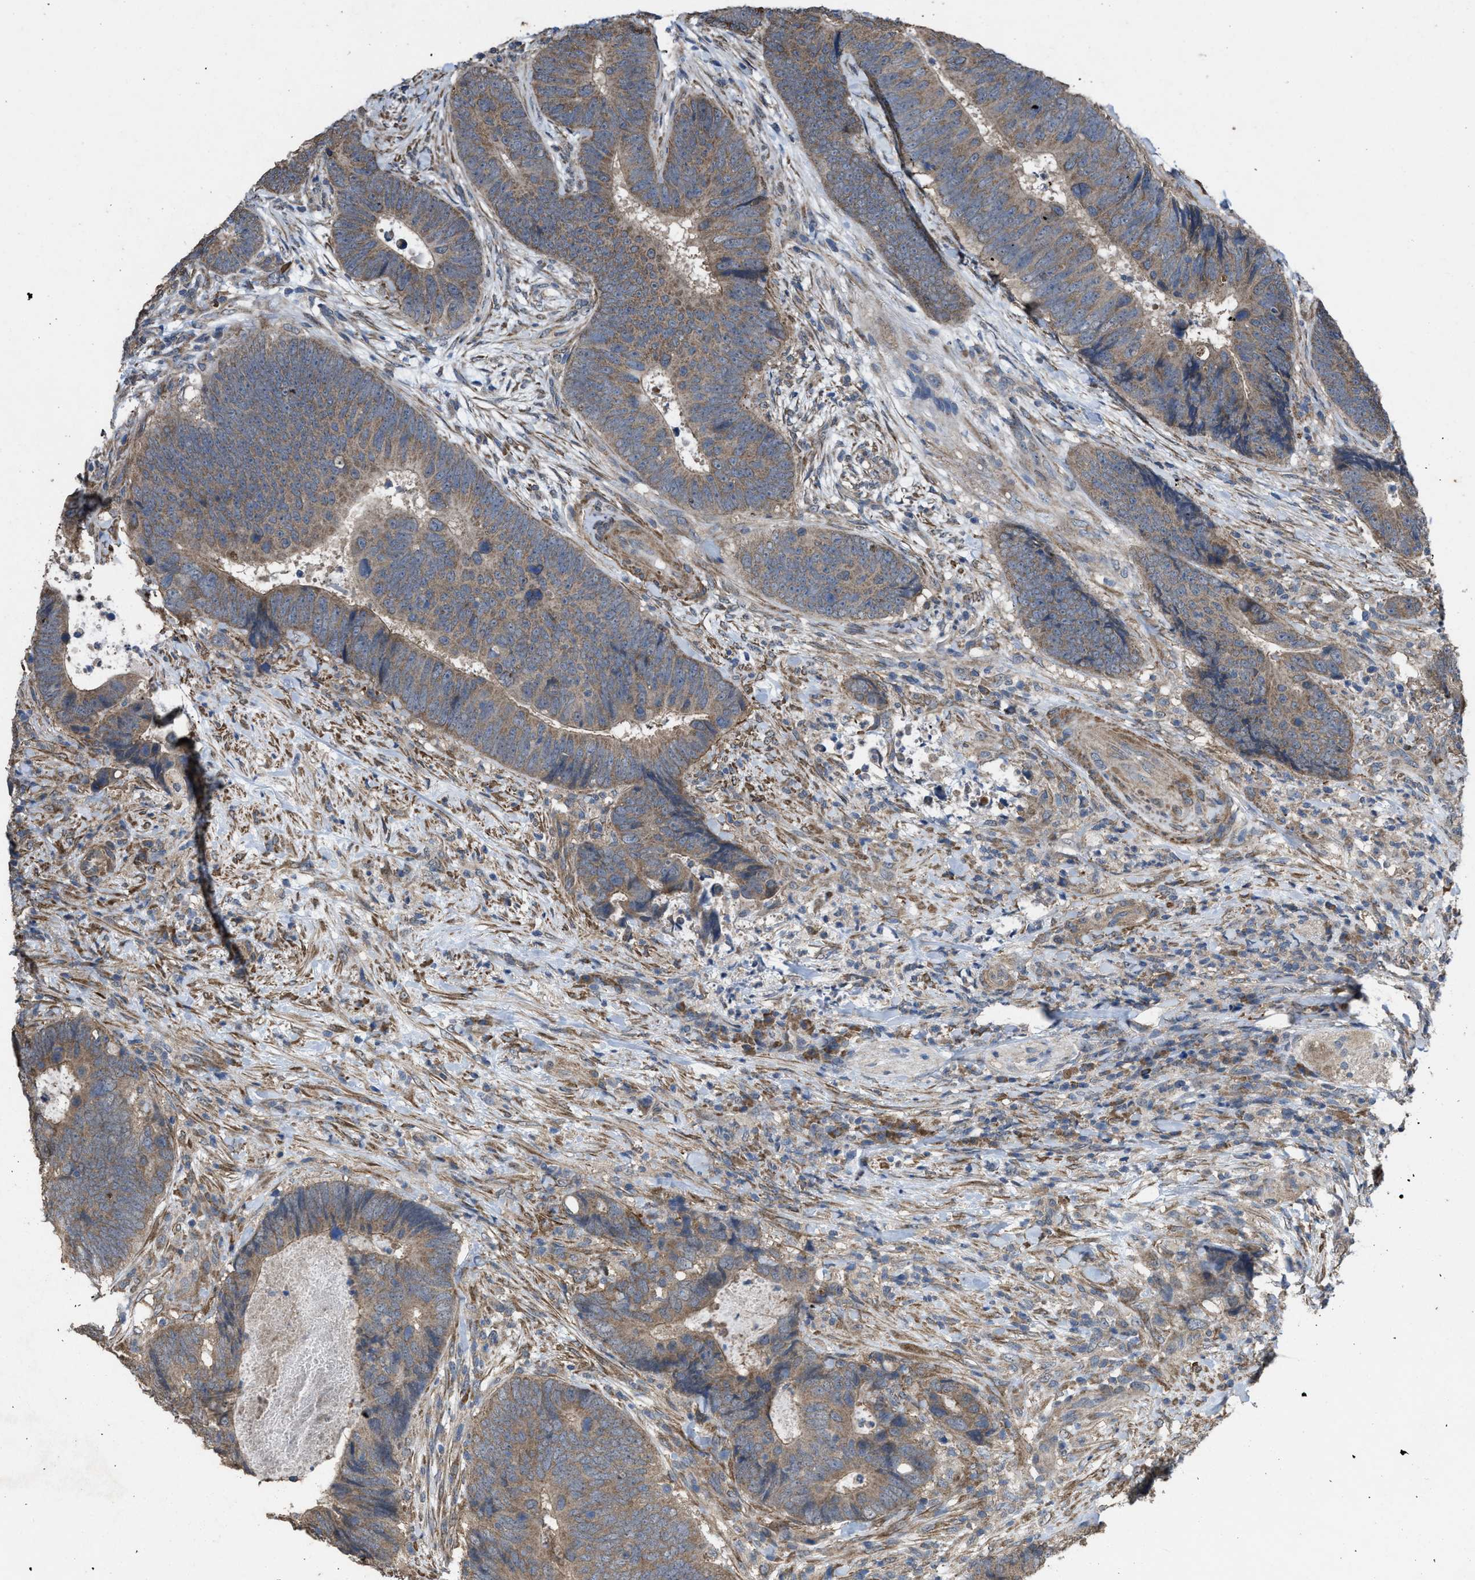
{"staining": {"intensity": "moderate", "quantity": ">75%", "location": "cytoplasmic/membranous"}, "tissue": "colorectal cancer", "cell_type": "Tumor cells", "image_type": "cancer", "snomed": [{"axis": "morphology", "description": "Adenocarcinoma, NOS"}, {"axis": "topography", "description": "Colon"}], "caption": "Tumor cells show medium levels of moderate cytoplasmic/membranous staining in approximately >75% of cells in colorectal cancer (adenocarcinoma).", "gene": "ARL6", "patient": {"sex": "male", "age": 56}}